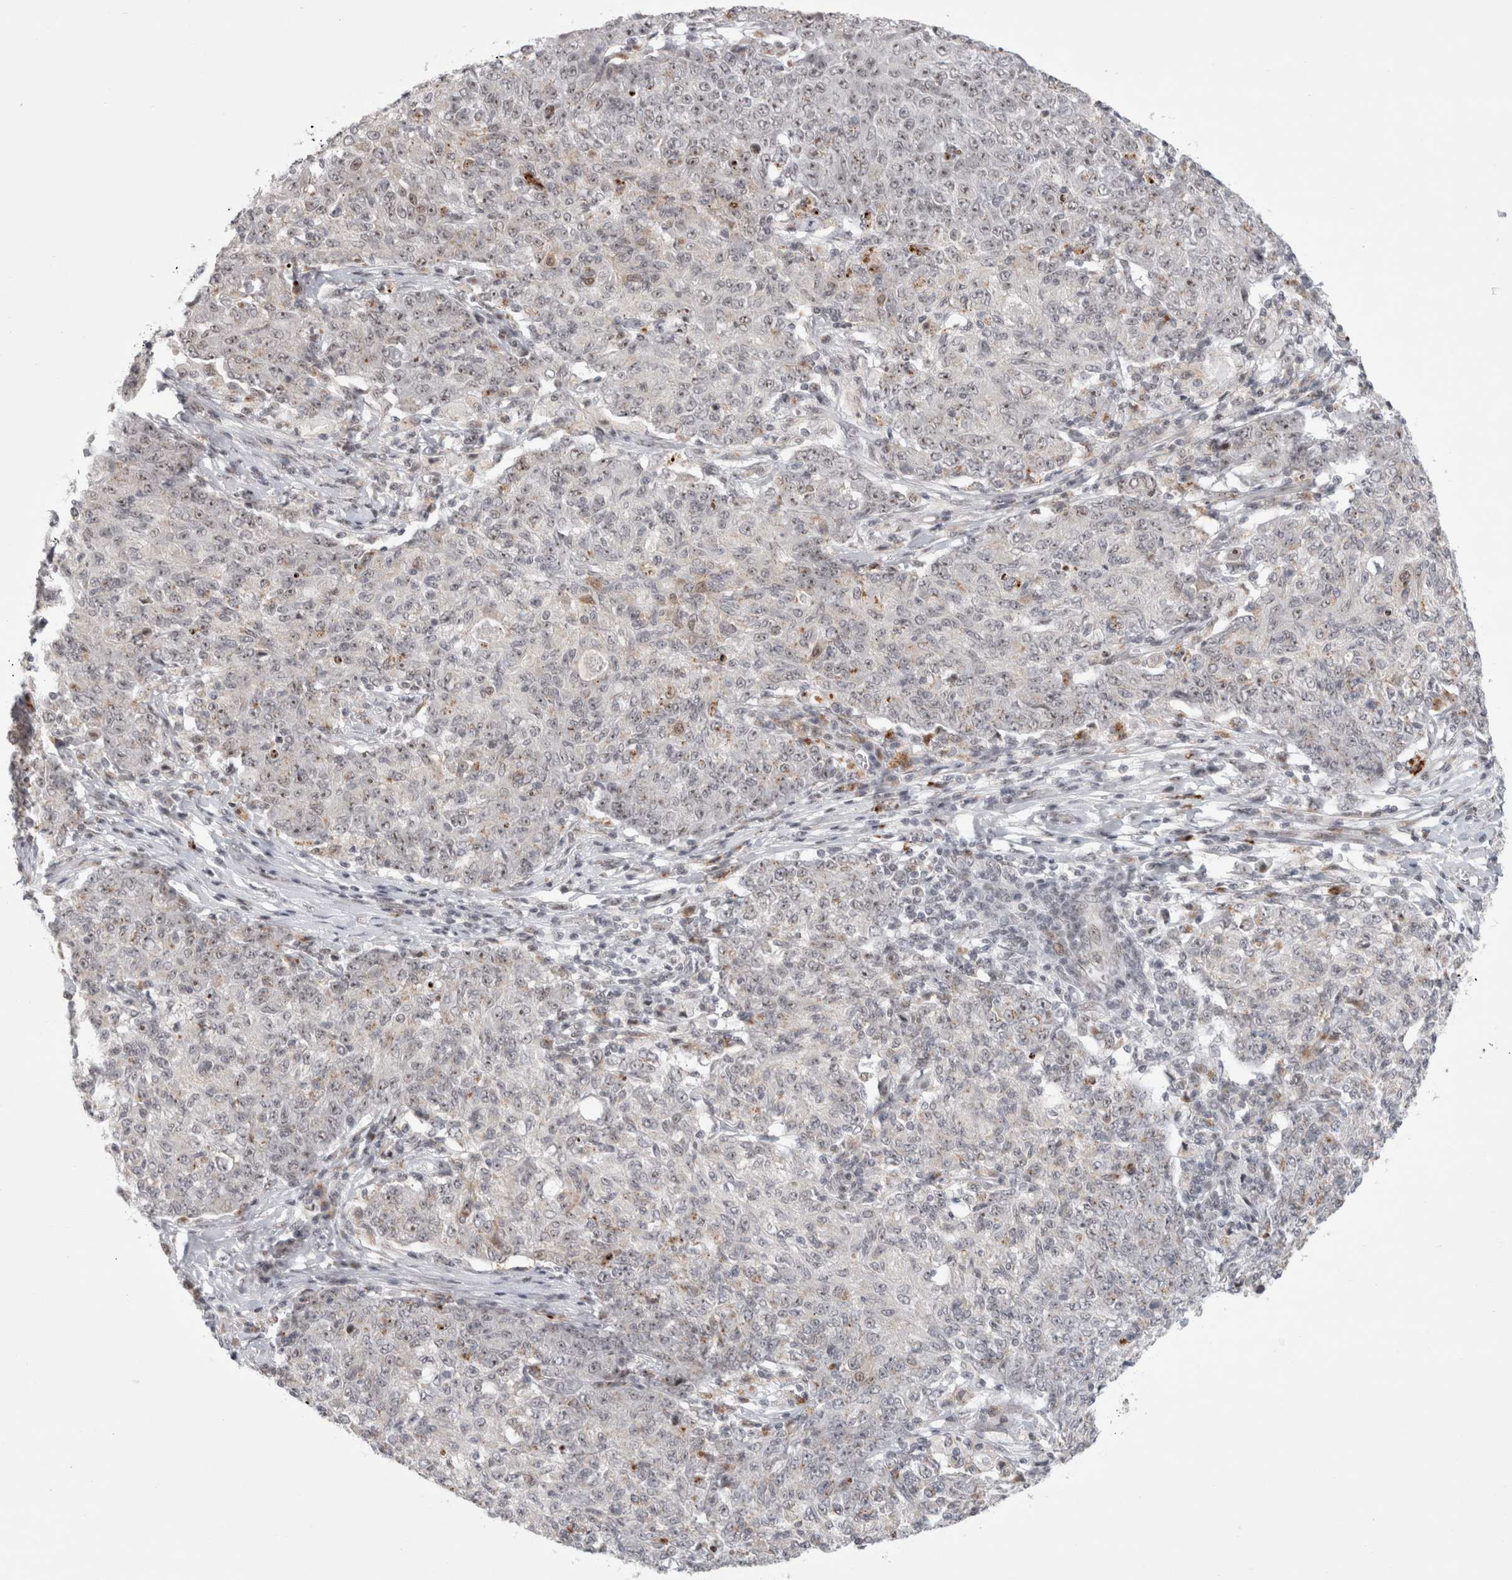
{"staining": {"intensity": "weak", "quantity": "<25%", "location": "cytoplasmic/membranous"}, "tissue": "ovarian cancer", "cell_type": "Tumor cells", "image_type": "cancer", "snomed": [{"axis": "morphology", "description": "Carcinoma, endometroid"}, {"axis": "topography", "description": "Ovary"}], "caption": "The immunohistochemistry photomicrograph has no significant positivity in tumor cells of endometroid carcinoma (ovarian) tissue.", "gene": "SENP6", "patient": {"sex": "female", "age": 42}}